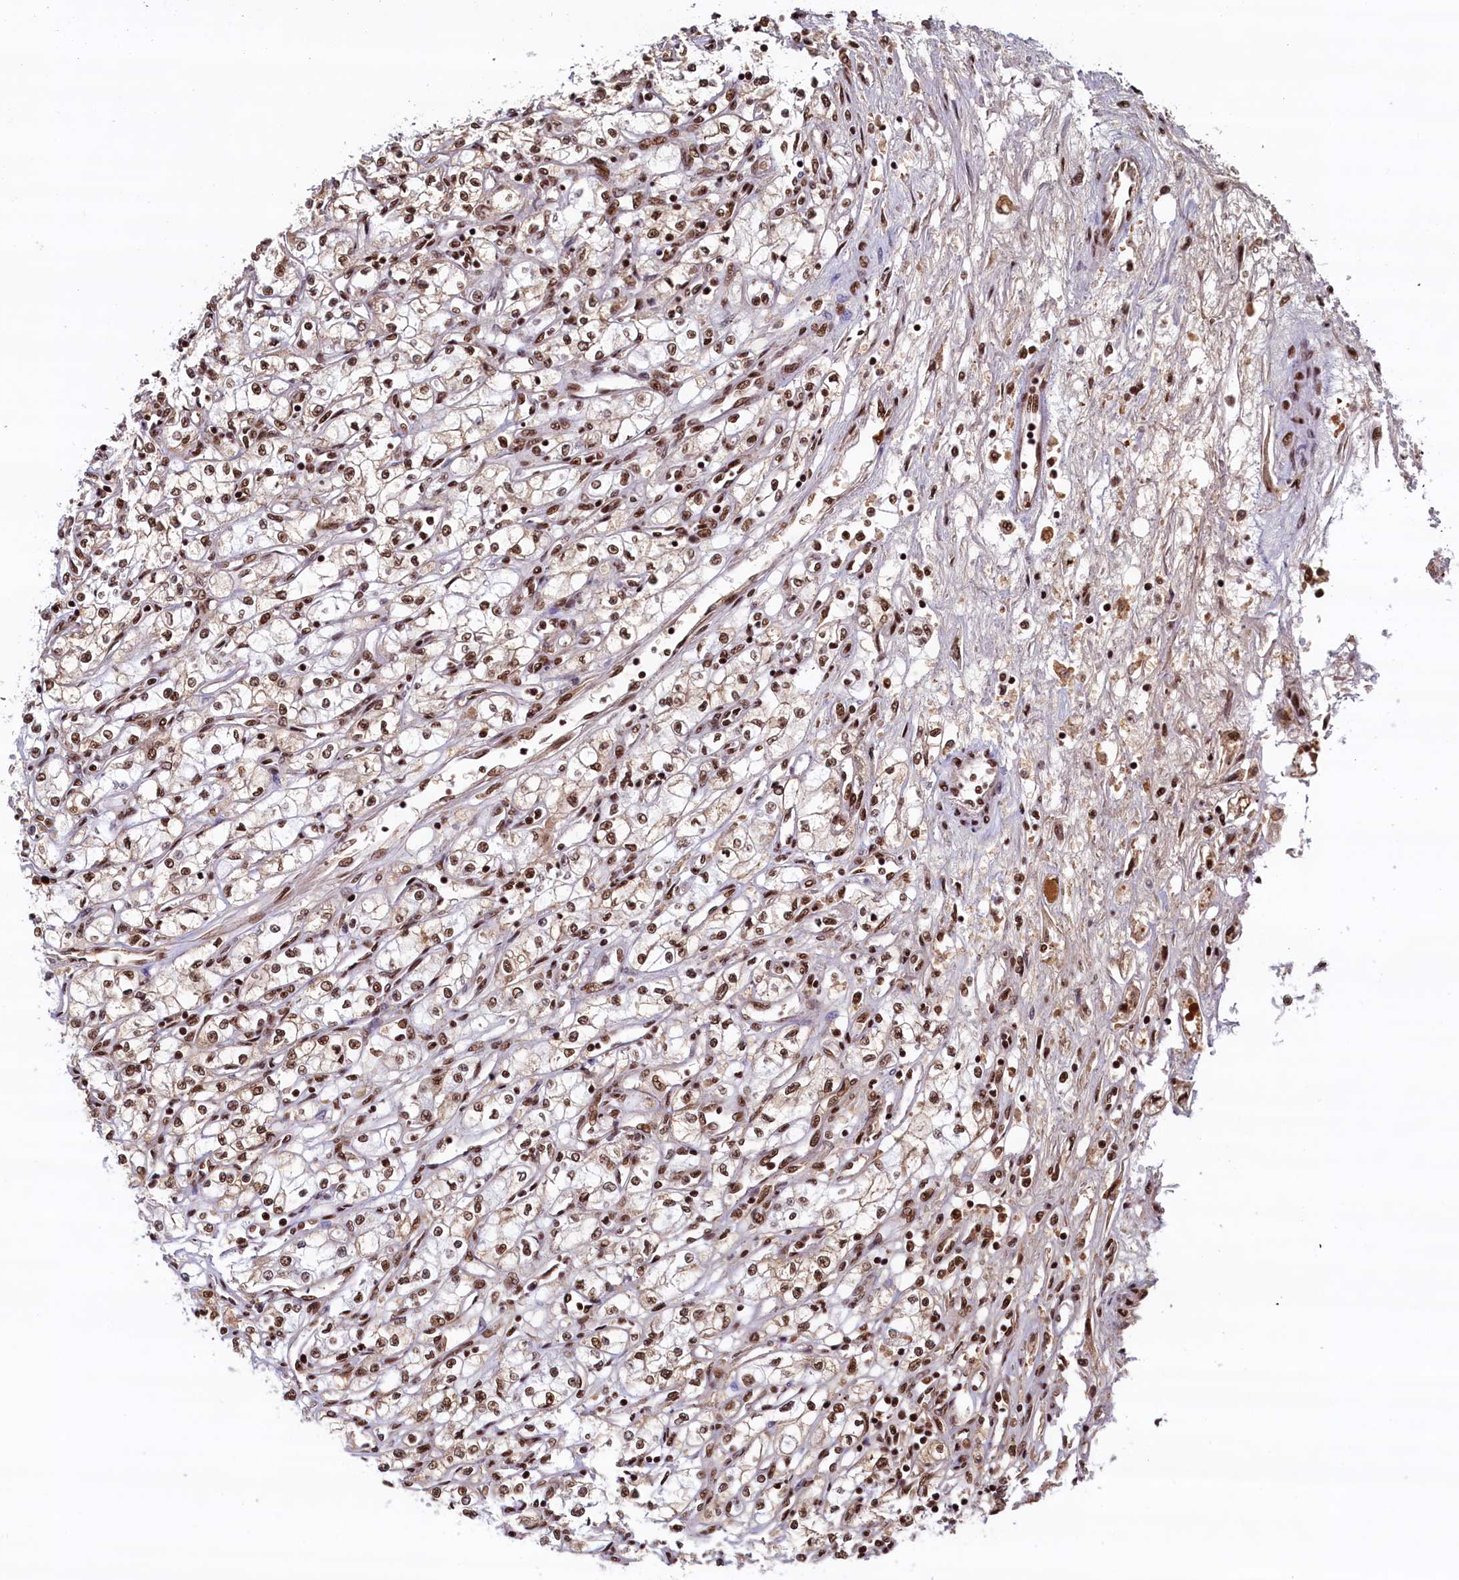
{"staining": {"intensity": "moderate", "quantity": ">75%", "location": "nuclear"}, "tissue": "renal cancer", "cell_type": "Tumor cells", "image_type": "cancer", "snomed": [{"axis": "morphology", "description": "Adenocarcinoma, NOS"}, {"axis": "topography", "description": "Kidney"}], "caption": "Brown immunohistochemical staining in renal cancer (adenocarcinoma) displays moderate nuclear positivity in approximately >75% of tumor cells.", "gene": "ZC3H18", "patient": {"sex": "male", "age": 59}}